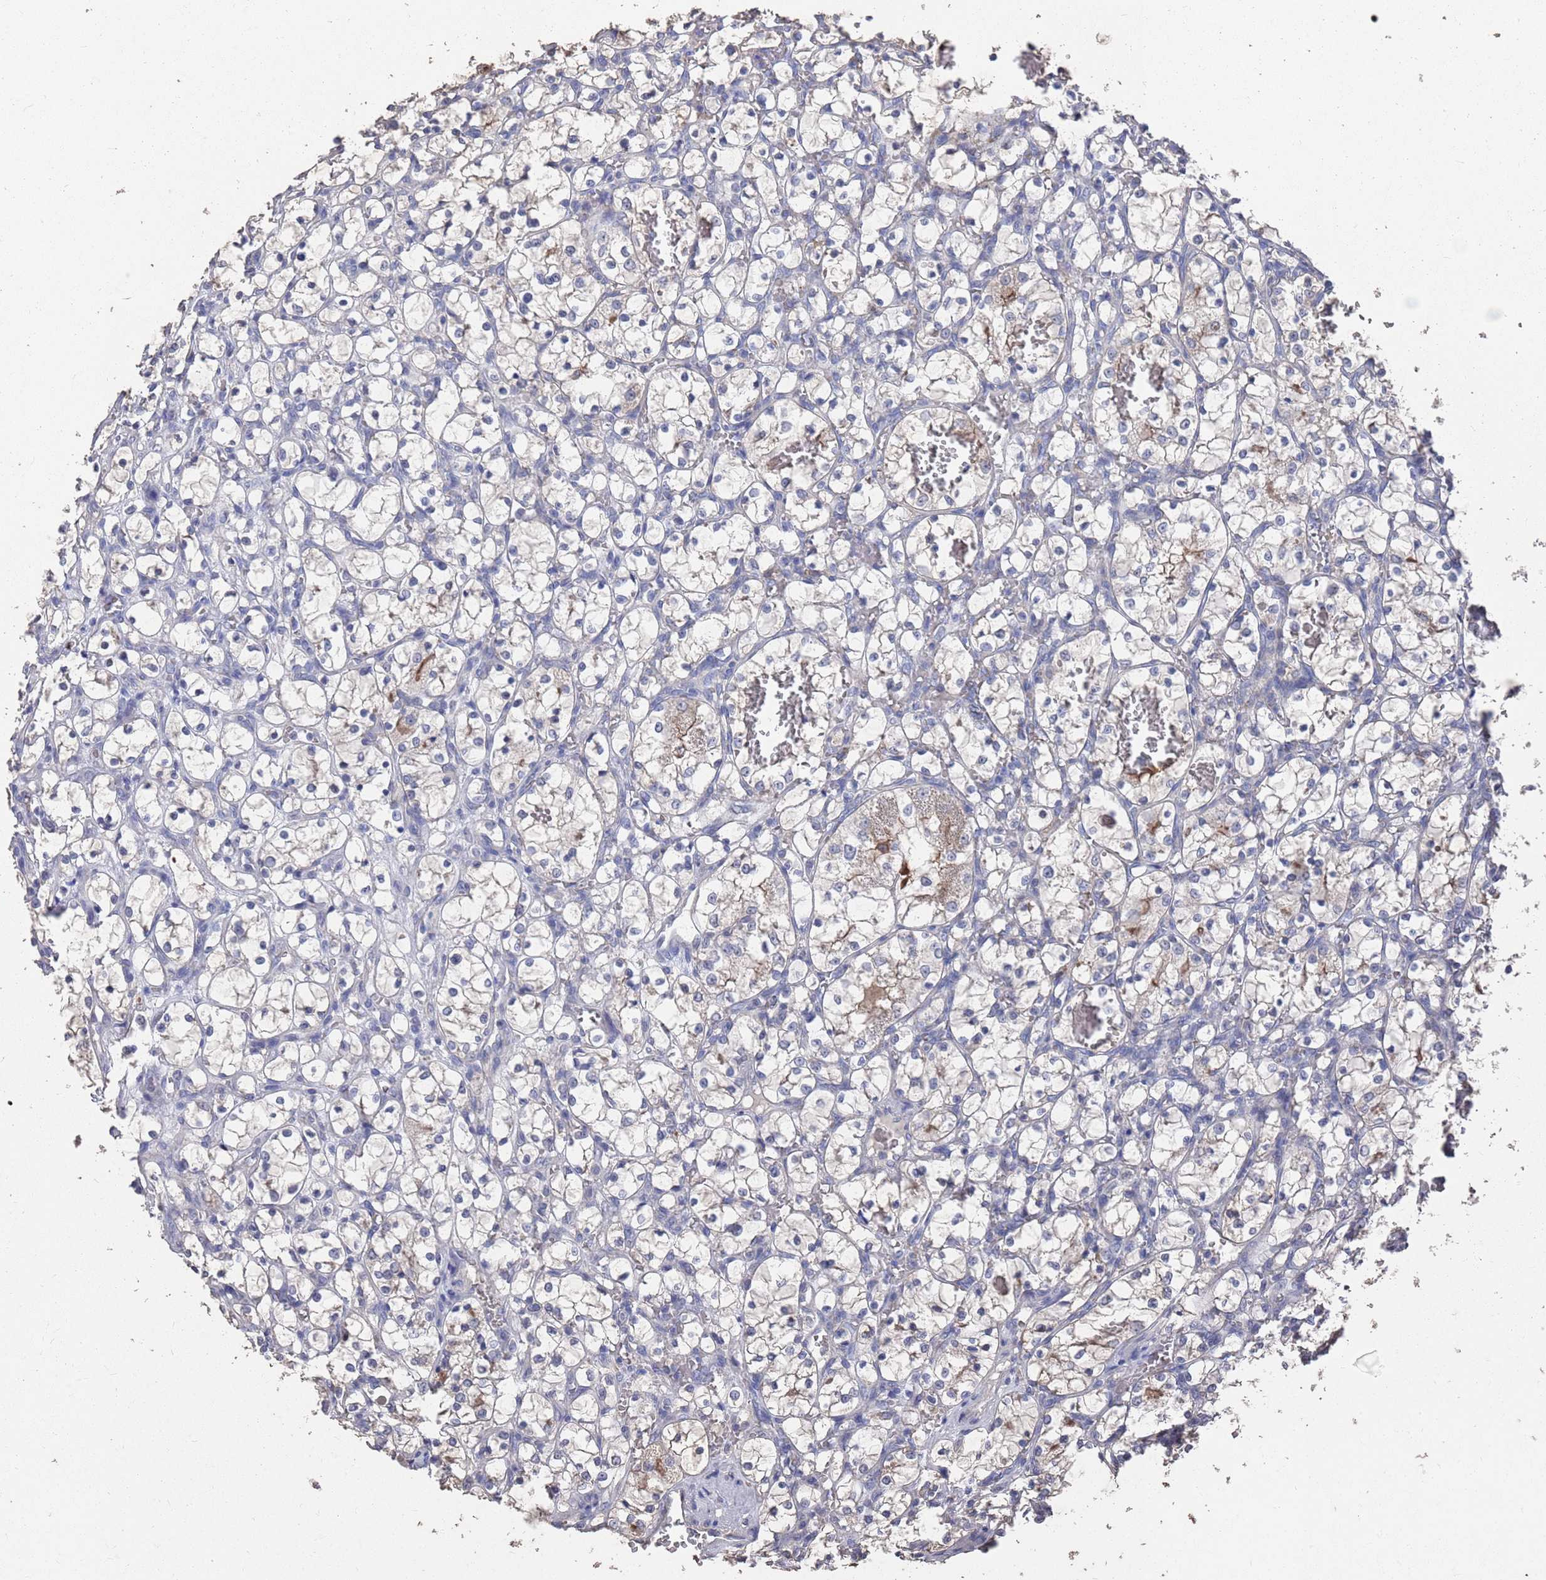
{"staining": {"intensity": "weak", "quantity": "<25%", "location": "cytoplasmic/membranous"}, "tissue": "renal cancer", "cell_type": "Tumor cells", "image_type": "cancer", "snomed": [{"axis": "morphology", "description": "Adenocarcinoma, NOS"}, {"axis": "topography", "description": "Kidney"}], "caption": "High magnification brightfield microscopy of renal cancer (adenocarcinoma) stained with DAB (brown) and counterstained with hematoxylin (blue): tumor cells show no significant positivity.", "gene": "BTBD18", "patient": {"sex": "female", "age": 69}}